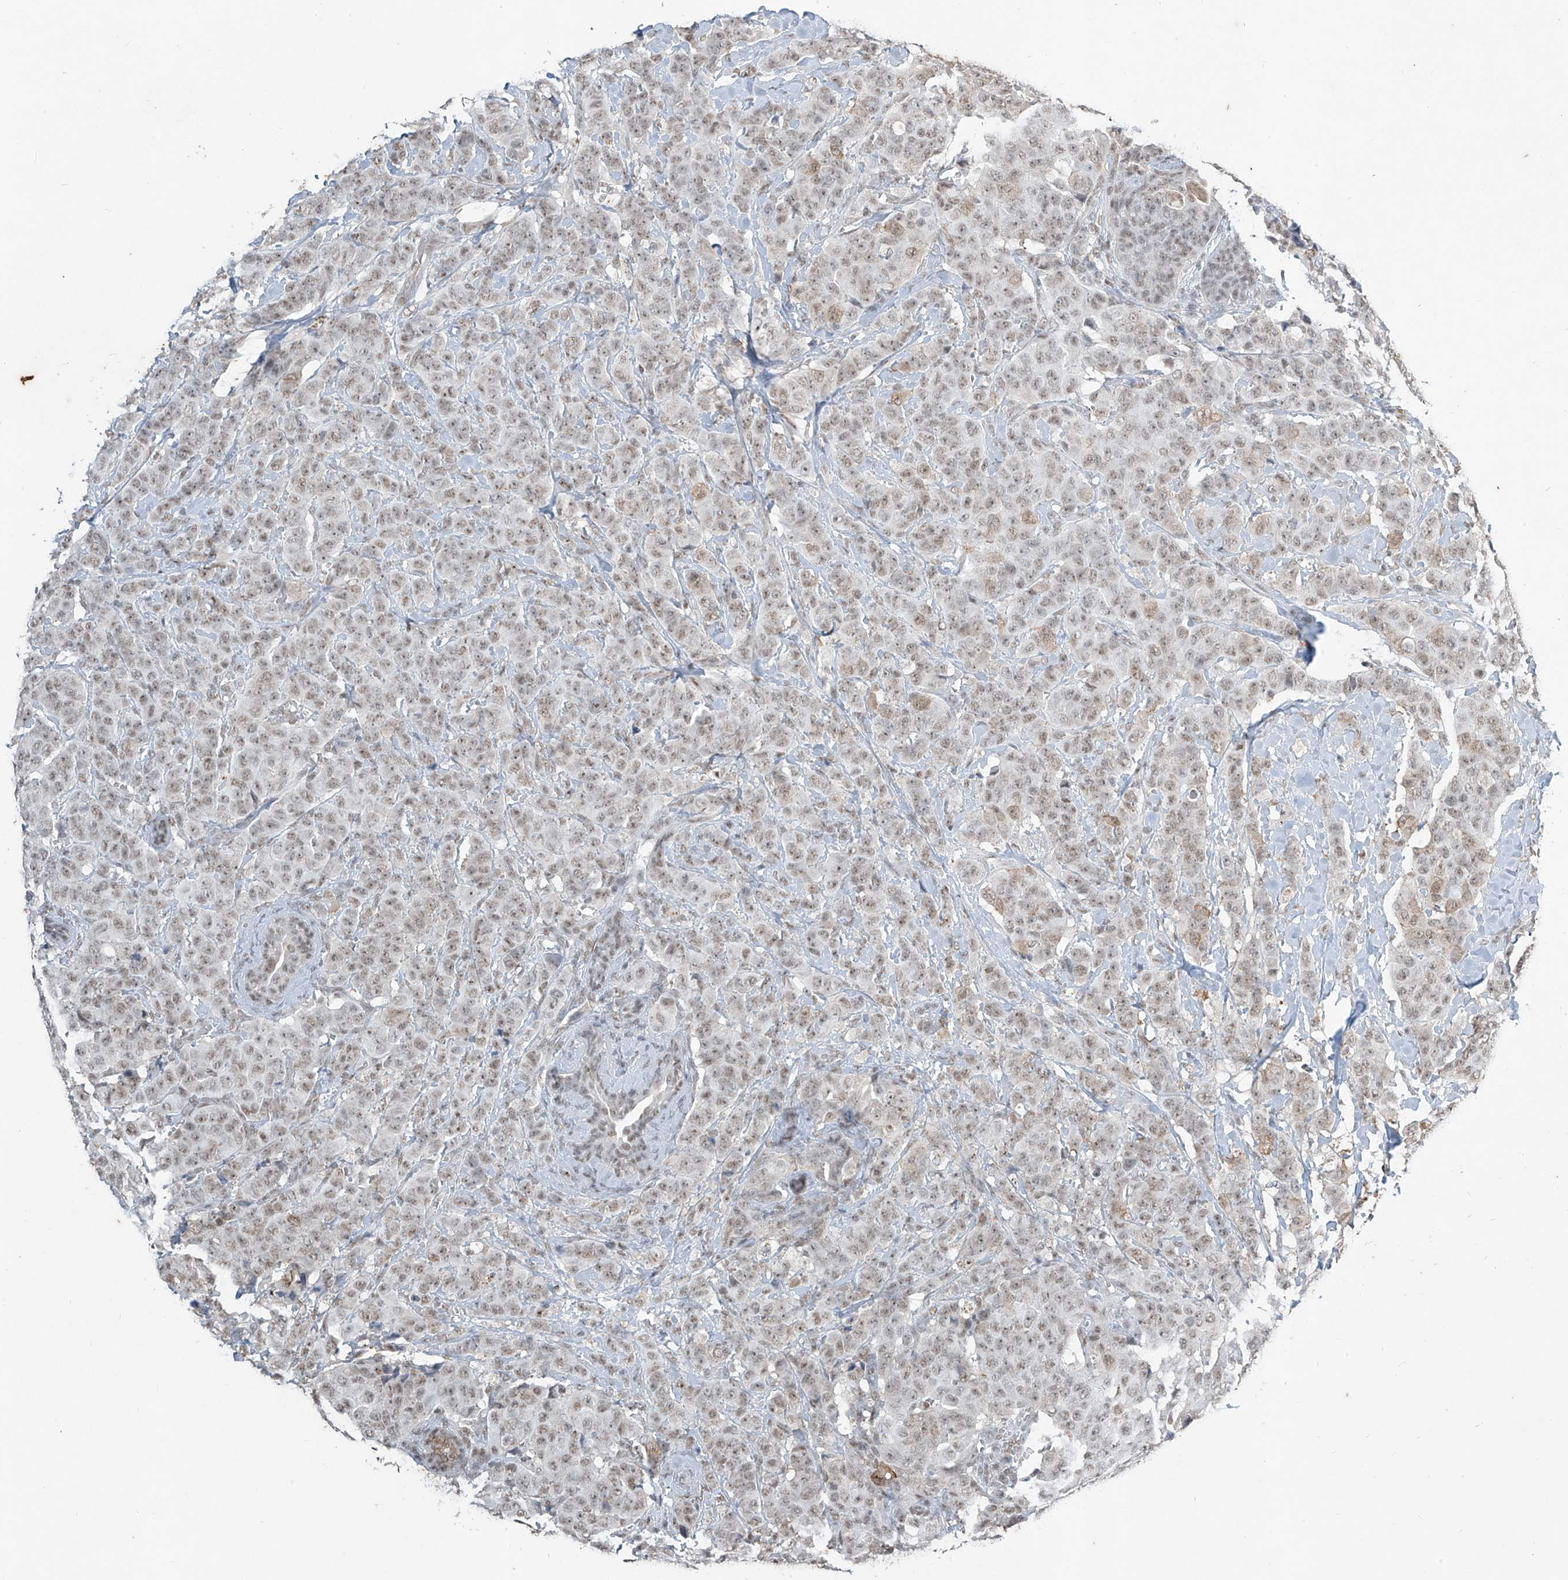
{"staining": {"intensity": "weak", "quantity": "25%-75%", "location": "nuclear"}, "tissue": "breast cancer", "cell_type": "Tumor cells", "image_type": "cancer", "snomed": [{"axis": "morphology", "description": "Normal tissue, NOS"}, {"axis": "morphology", "description": "Duct carcinoma"}, {"axis": "topography", "description": "Breast"}], "caption": "Breast cancer (intraductal carcinoma) tissue displays weak nuclear expression in approximately 25%-75% of tumor cells", "gene": "TFEC", "patient": {"sex": "female", "age": 40}}